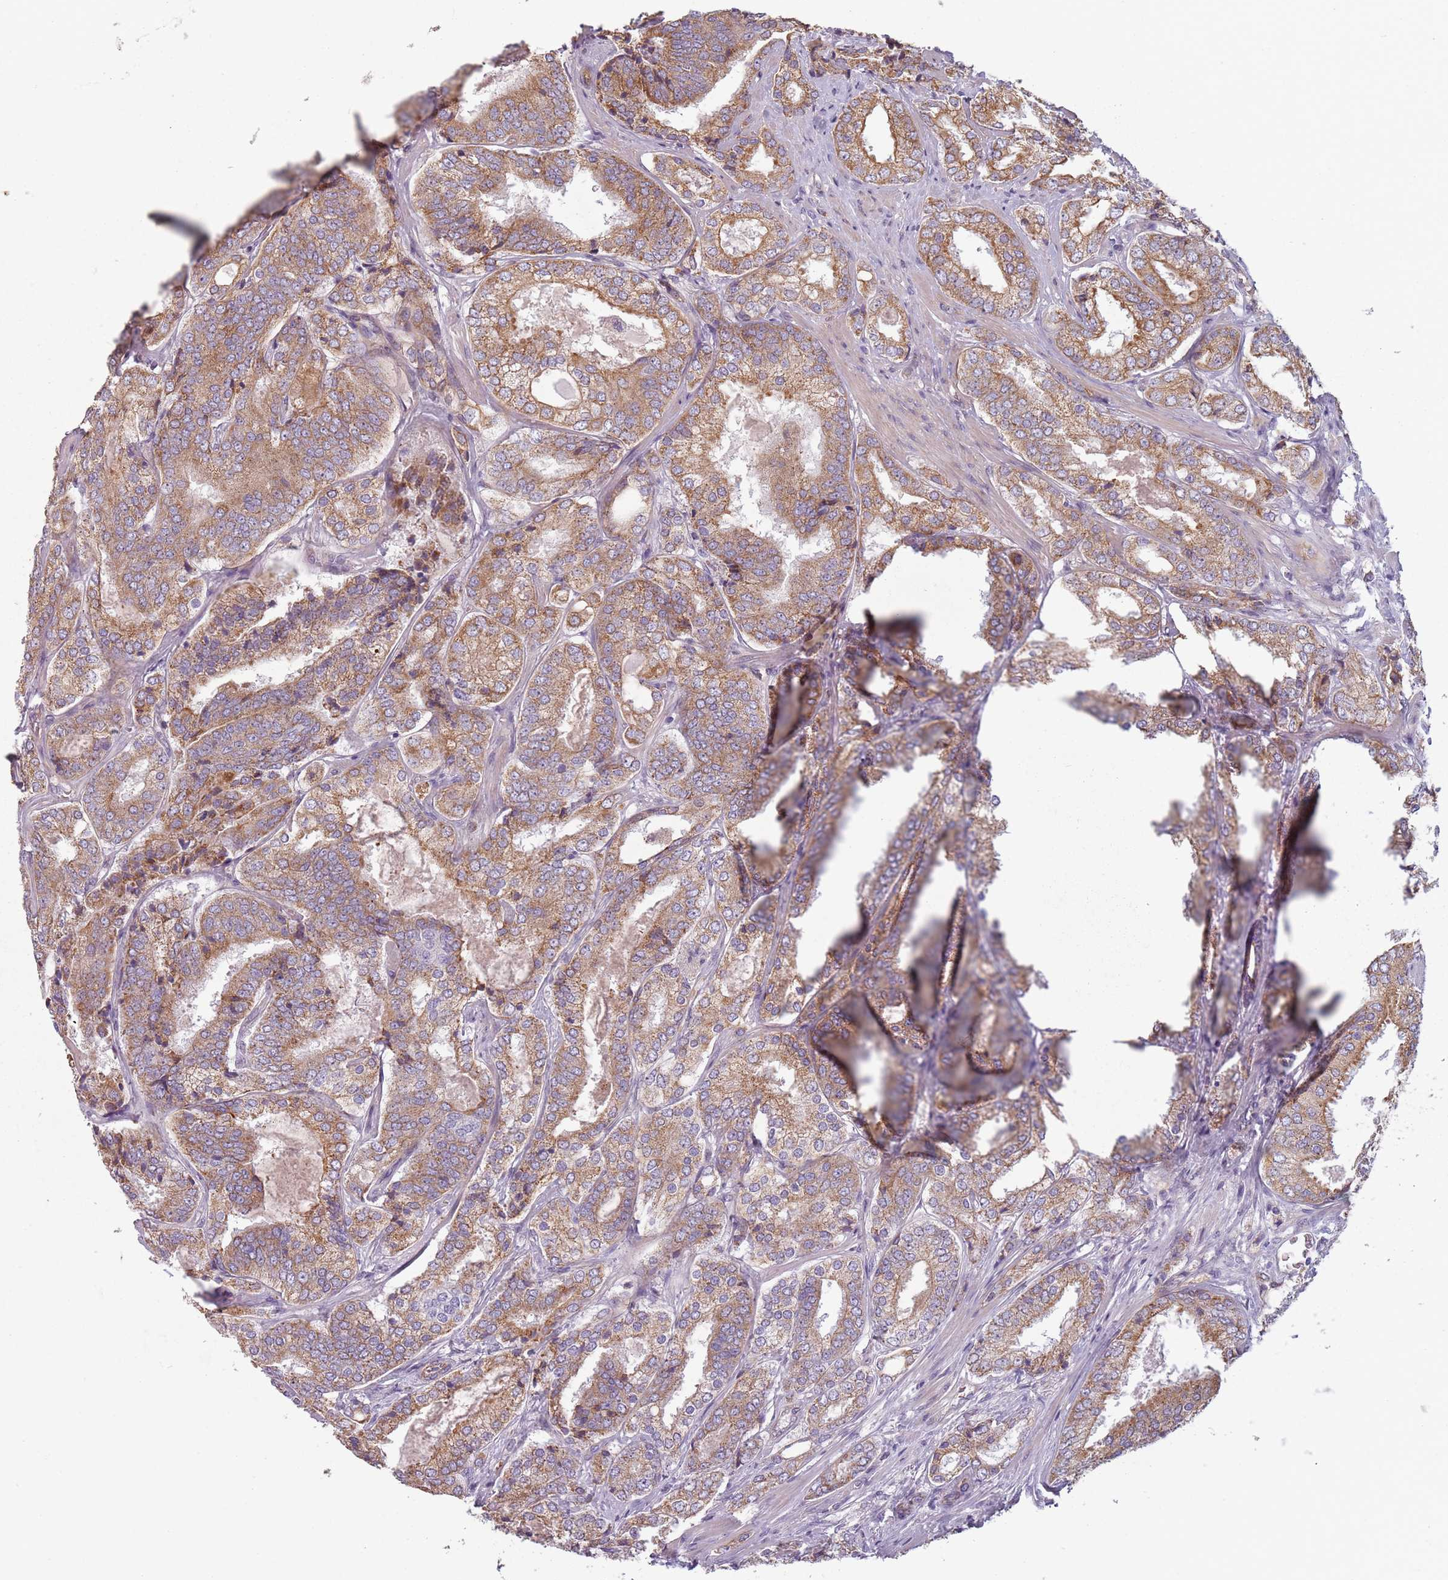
{"staining": {"intensity": "moderate", "quantity": ">75%", "location": "cytoplasmic/membranous"}, "tissue": "prostate cancer", "cell_type": "Tumor cells", "image_type": "cancer", "snomed": [{"axis": "morphology", "description": "Adenocarcinoma, High grade"}, {"axis": "topography", "description": "Prostate"}], "caption": "This is an image of immunohistochemistry staining of prostate cancer, which shows moderate positivity in the cytoplasmic/membranous of tumor cells.", "gene": "TLCD2", "patient": {"sex": "male", "age": 63}}